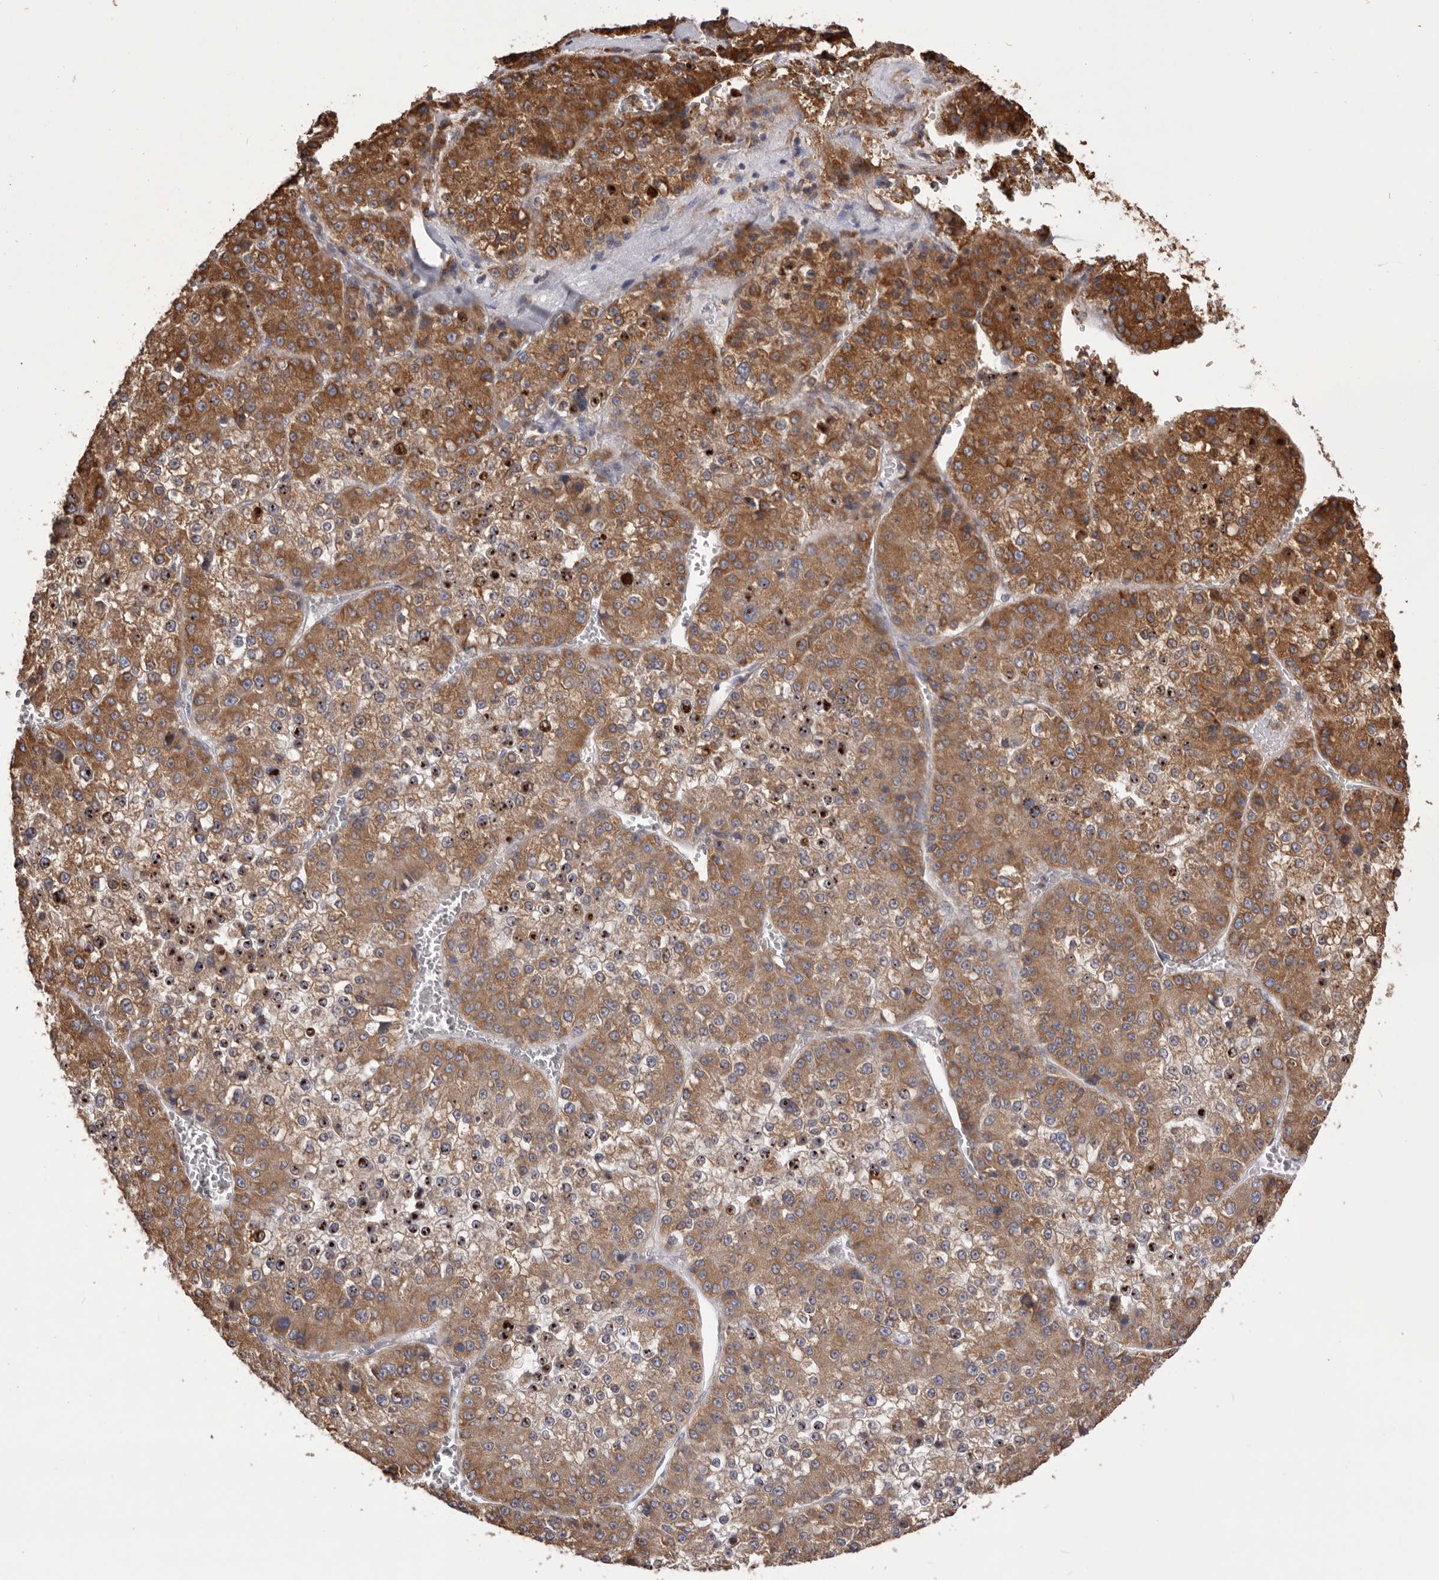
{"staining": {"intensity": "moderate", "quantity": ">75%", "location": "cytoplasmic/membranous"}, "tissue": "liver cancer", "cell_type": "Tumor cells", "image_type": "cancer", "snomed": [{"axis": "morphology", "description": "Carcinoma, Hepatocellular, NOS"}, {"axis": "topography", "description": "Liver"}], "caption": "The photomicrograph displays staining of liver hepatocellular carcinoma, revealing moderate cytoplasmic/membranous protein staining (brown color) within tumor cells.", "gene": "QRSL1", "patient": {"sex": "female", "age": 73}}